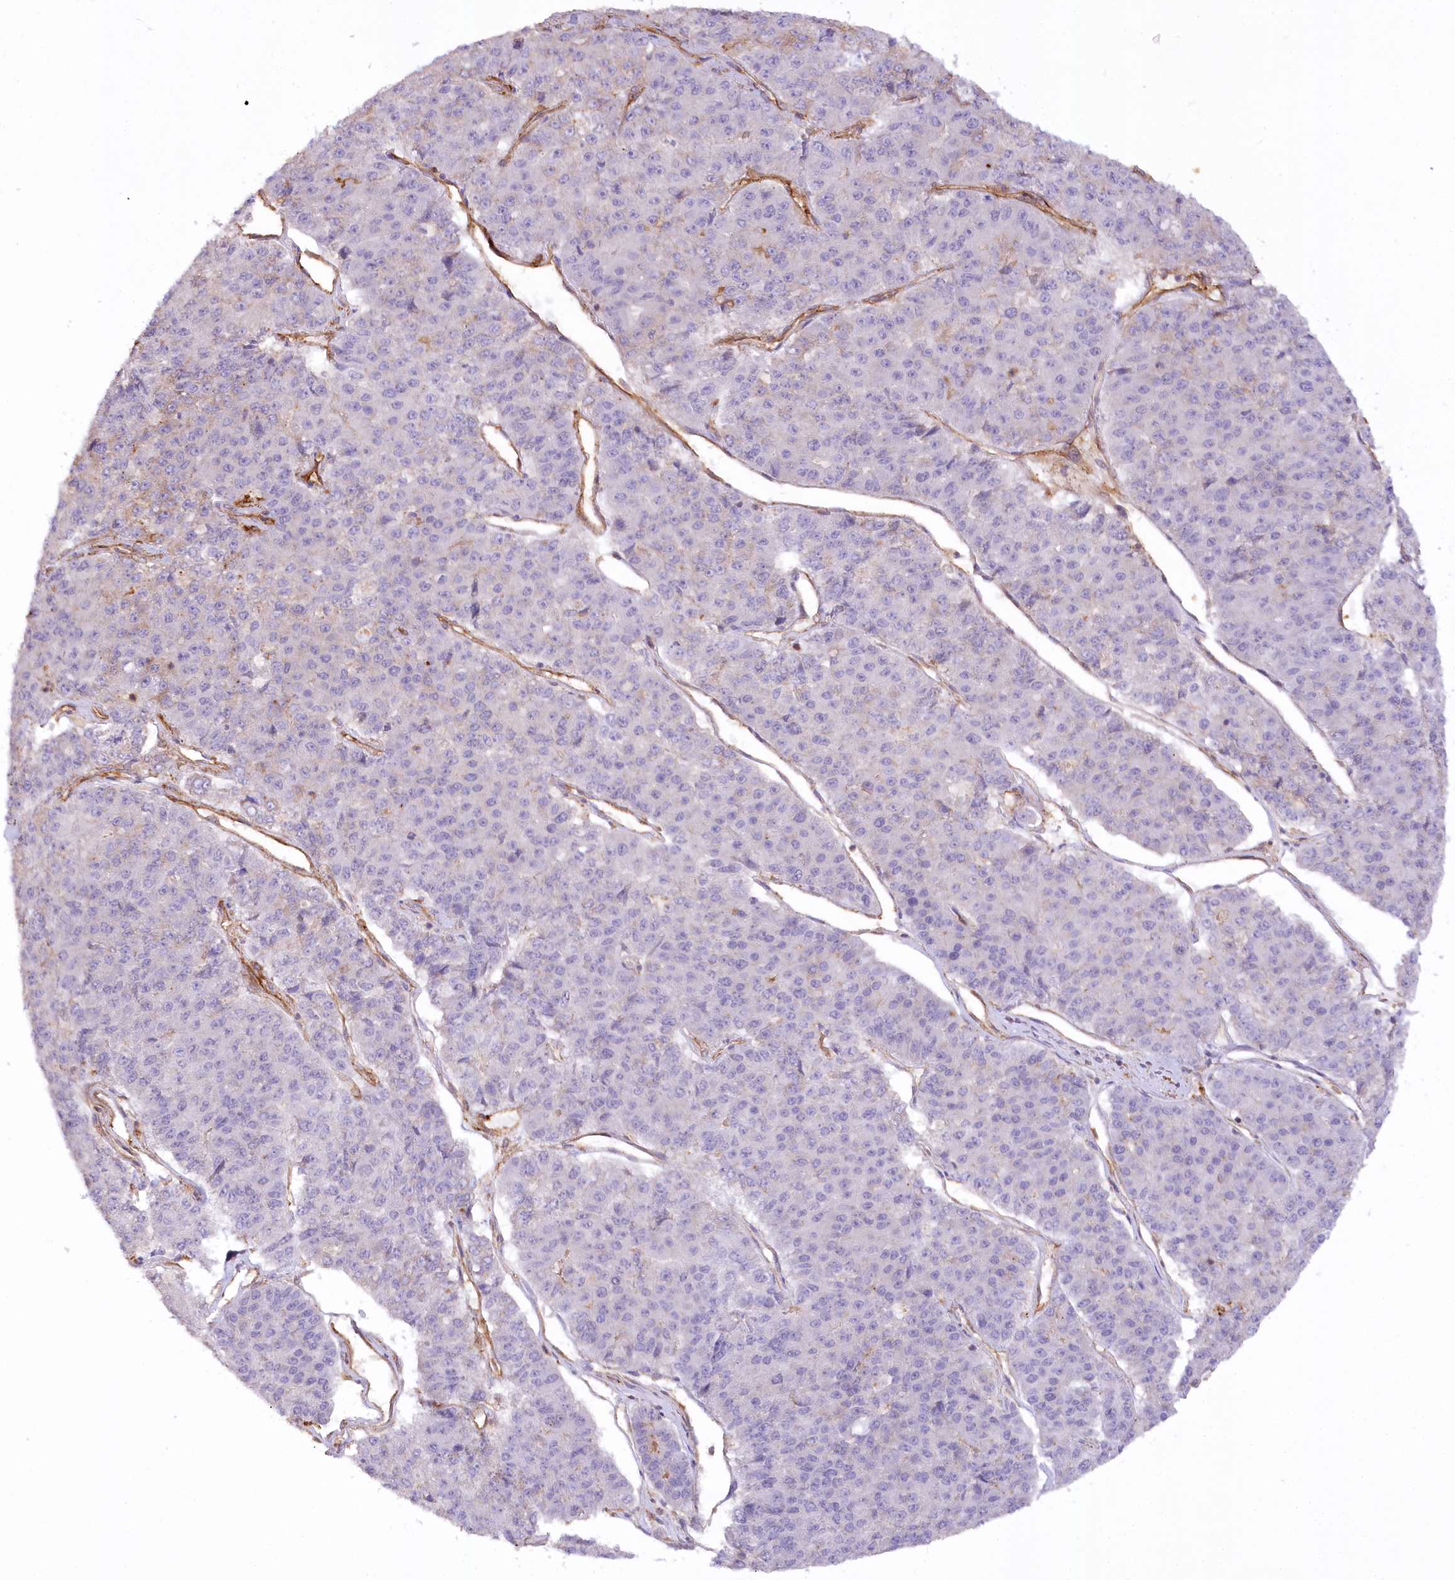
{"staining": {"intensity": "negative", "quantity": "none", "location": "none"}, "tissue": "pancreatic cancer", "cell_type": "Tumor cells", "image_type": "cancer", "snomed": [{"axis": "morphology", "description": "Adenocarcinoma, NOS"}, {"axis": "topography", "description": "Pancreas"}], "caption": "This is an immunohistochemistry (IHC) photomicrograph of pancreatic adenocarcinoma. There is no staining in tumor cells.", "gene": "SYNPO2", "patient": {"sex": "male", "age": 50}}